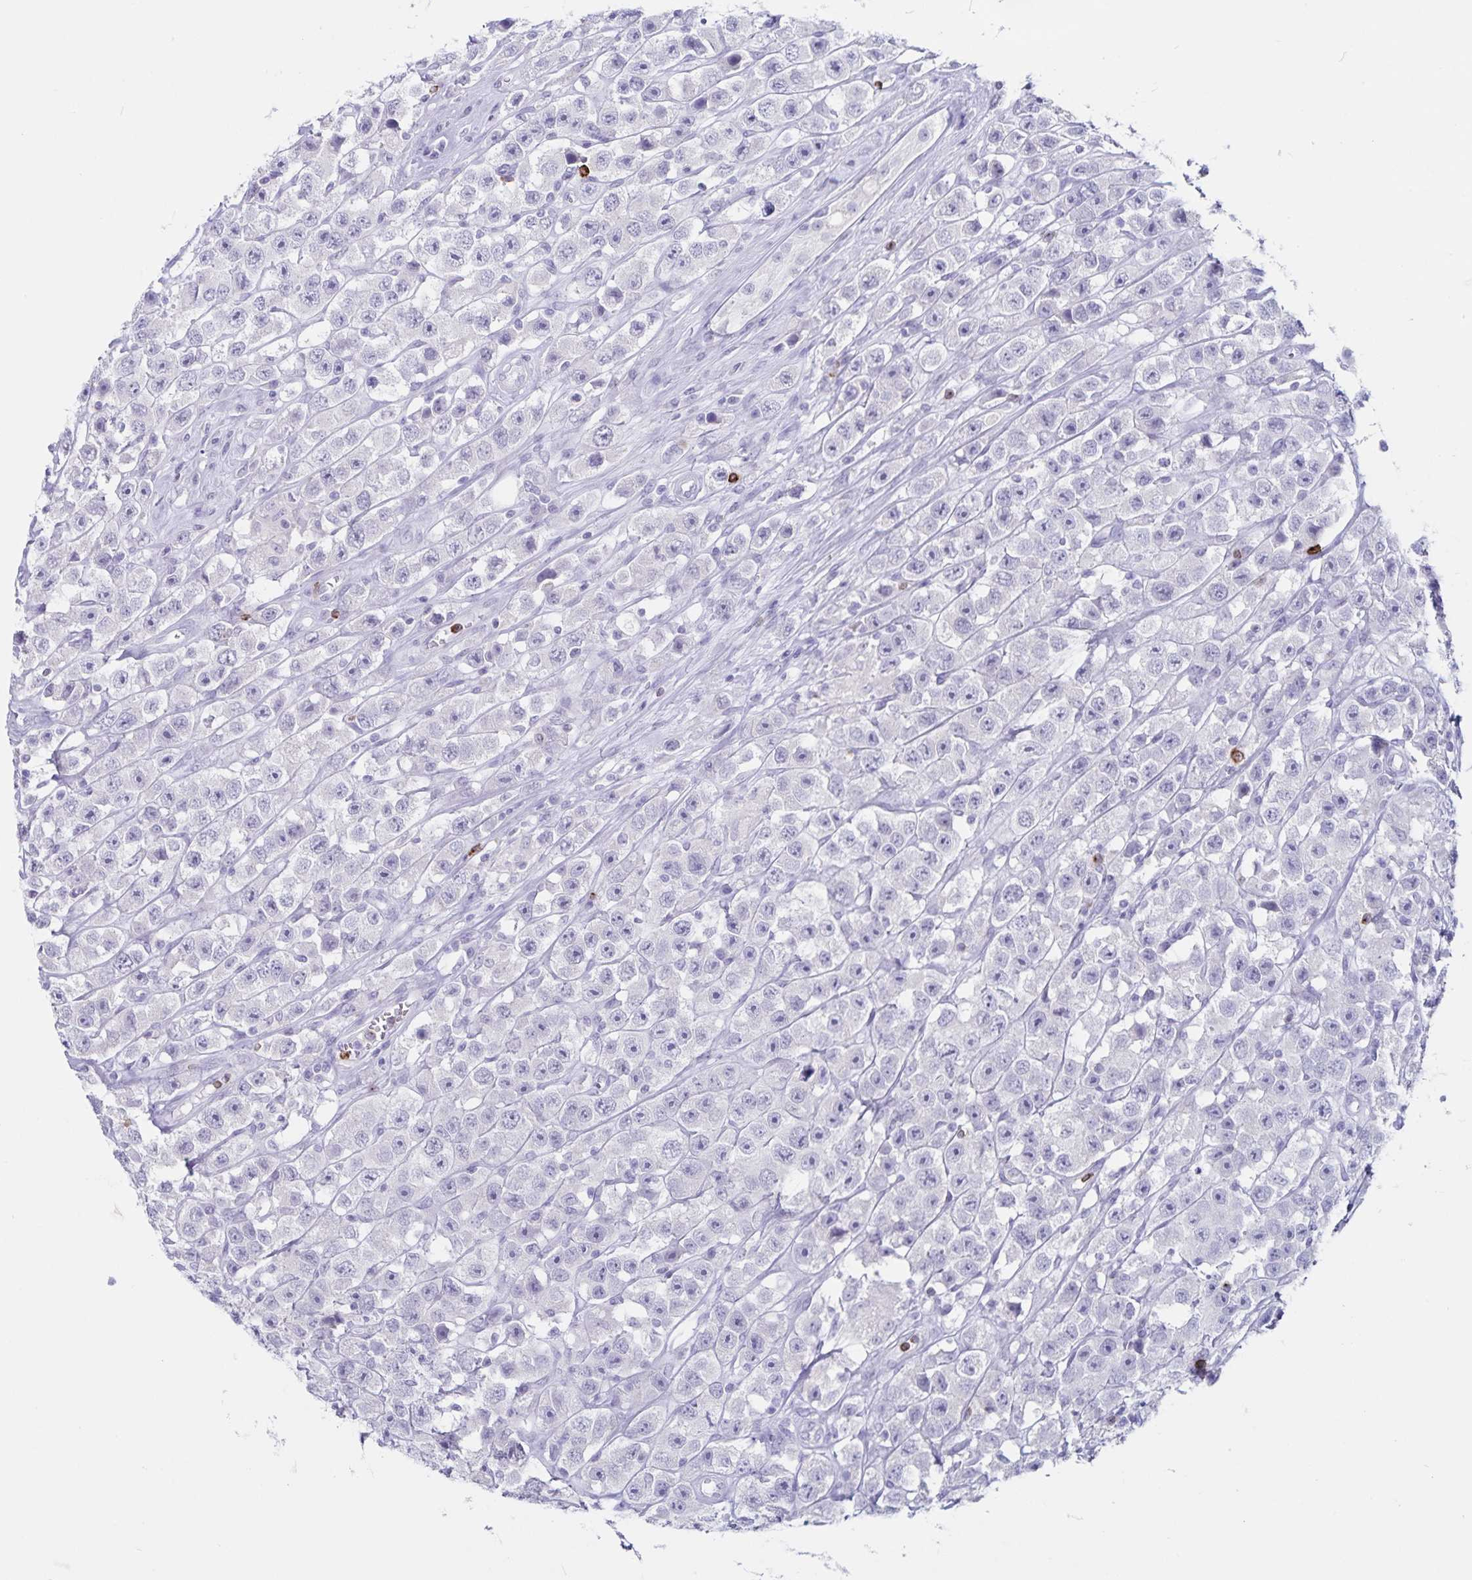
{"staining": {"intensity": "negative", "quantity": "none", "location": "none"}, "tissue": "testis cancer", "cell_type": "Tumor cells", "image_type": "cancer", "snomed": [{"axis": "morphology", "description": "Seminoma, NOS"}, {"axis": "topography", "description": "Testis"}], "caption": "IHC of human testis seminoma reveals no staining in tumor cells.", "gene": "GNLY", "patient": {"sex": "male", "age": 45}}